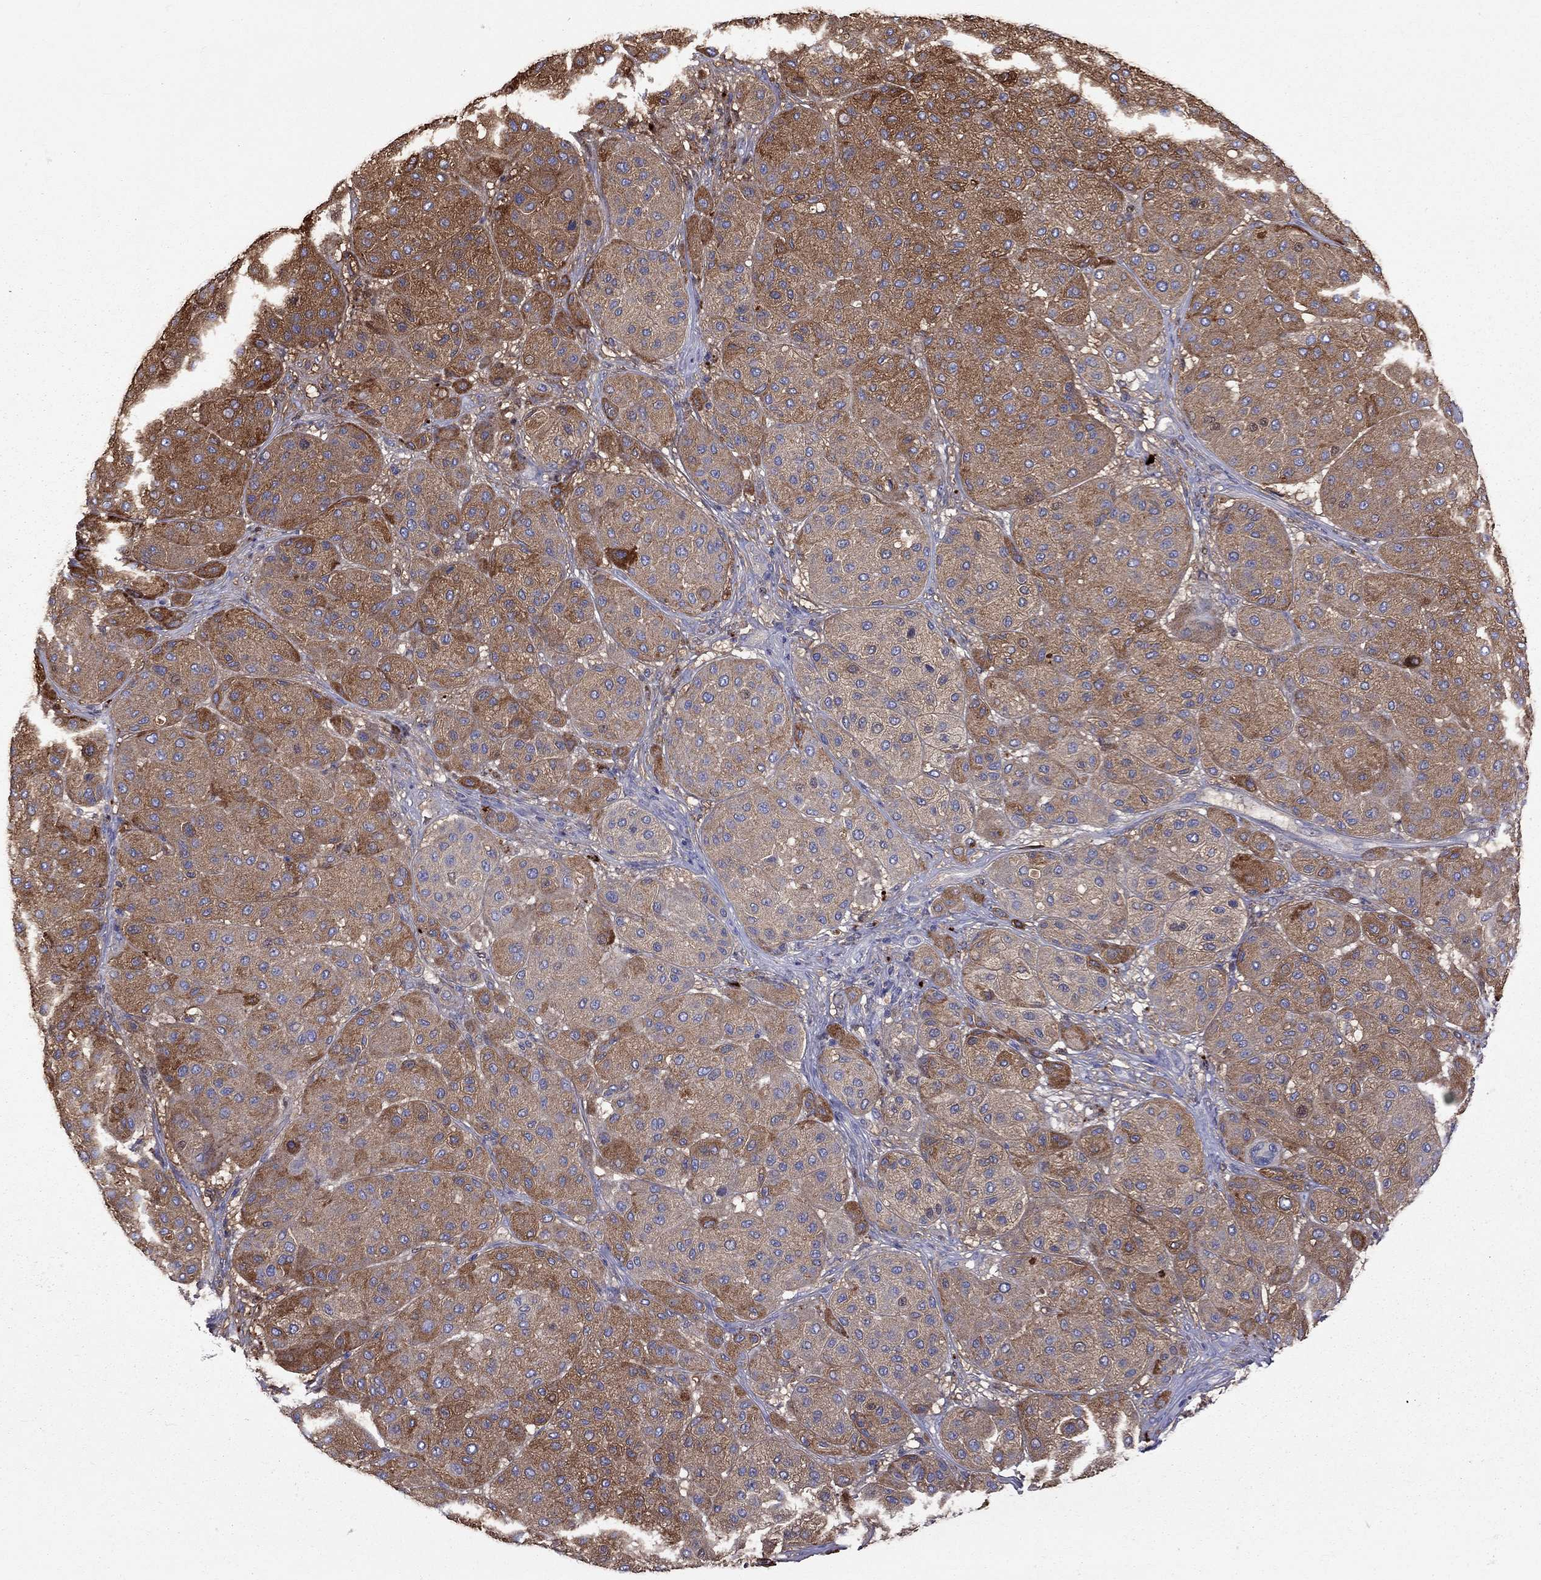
{"staining": {"intensity": "moderate", "quantity": ">75%", "location": "cytoplasmic/membranous"}, "tissue": "melanoma", "cell_type": "Tumor cells", "image_type": "cancer", "snomed": [{"axis": "morphology", "description": "Malignant melanoma, Metastatic site"}, {"axis": "topography", "description": "Smooth muscle"}], "caption": "A photomicrograph of malignant melanoma (metastatic site) stained for a protein demonstrates moderate cytoplasmic/membranous brown staining in tumor cells.", "gene": "SERPINA3", "patient": {"sex": "male", "age": 41}}